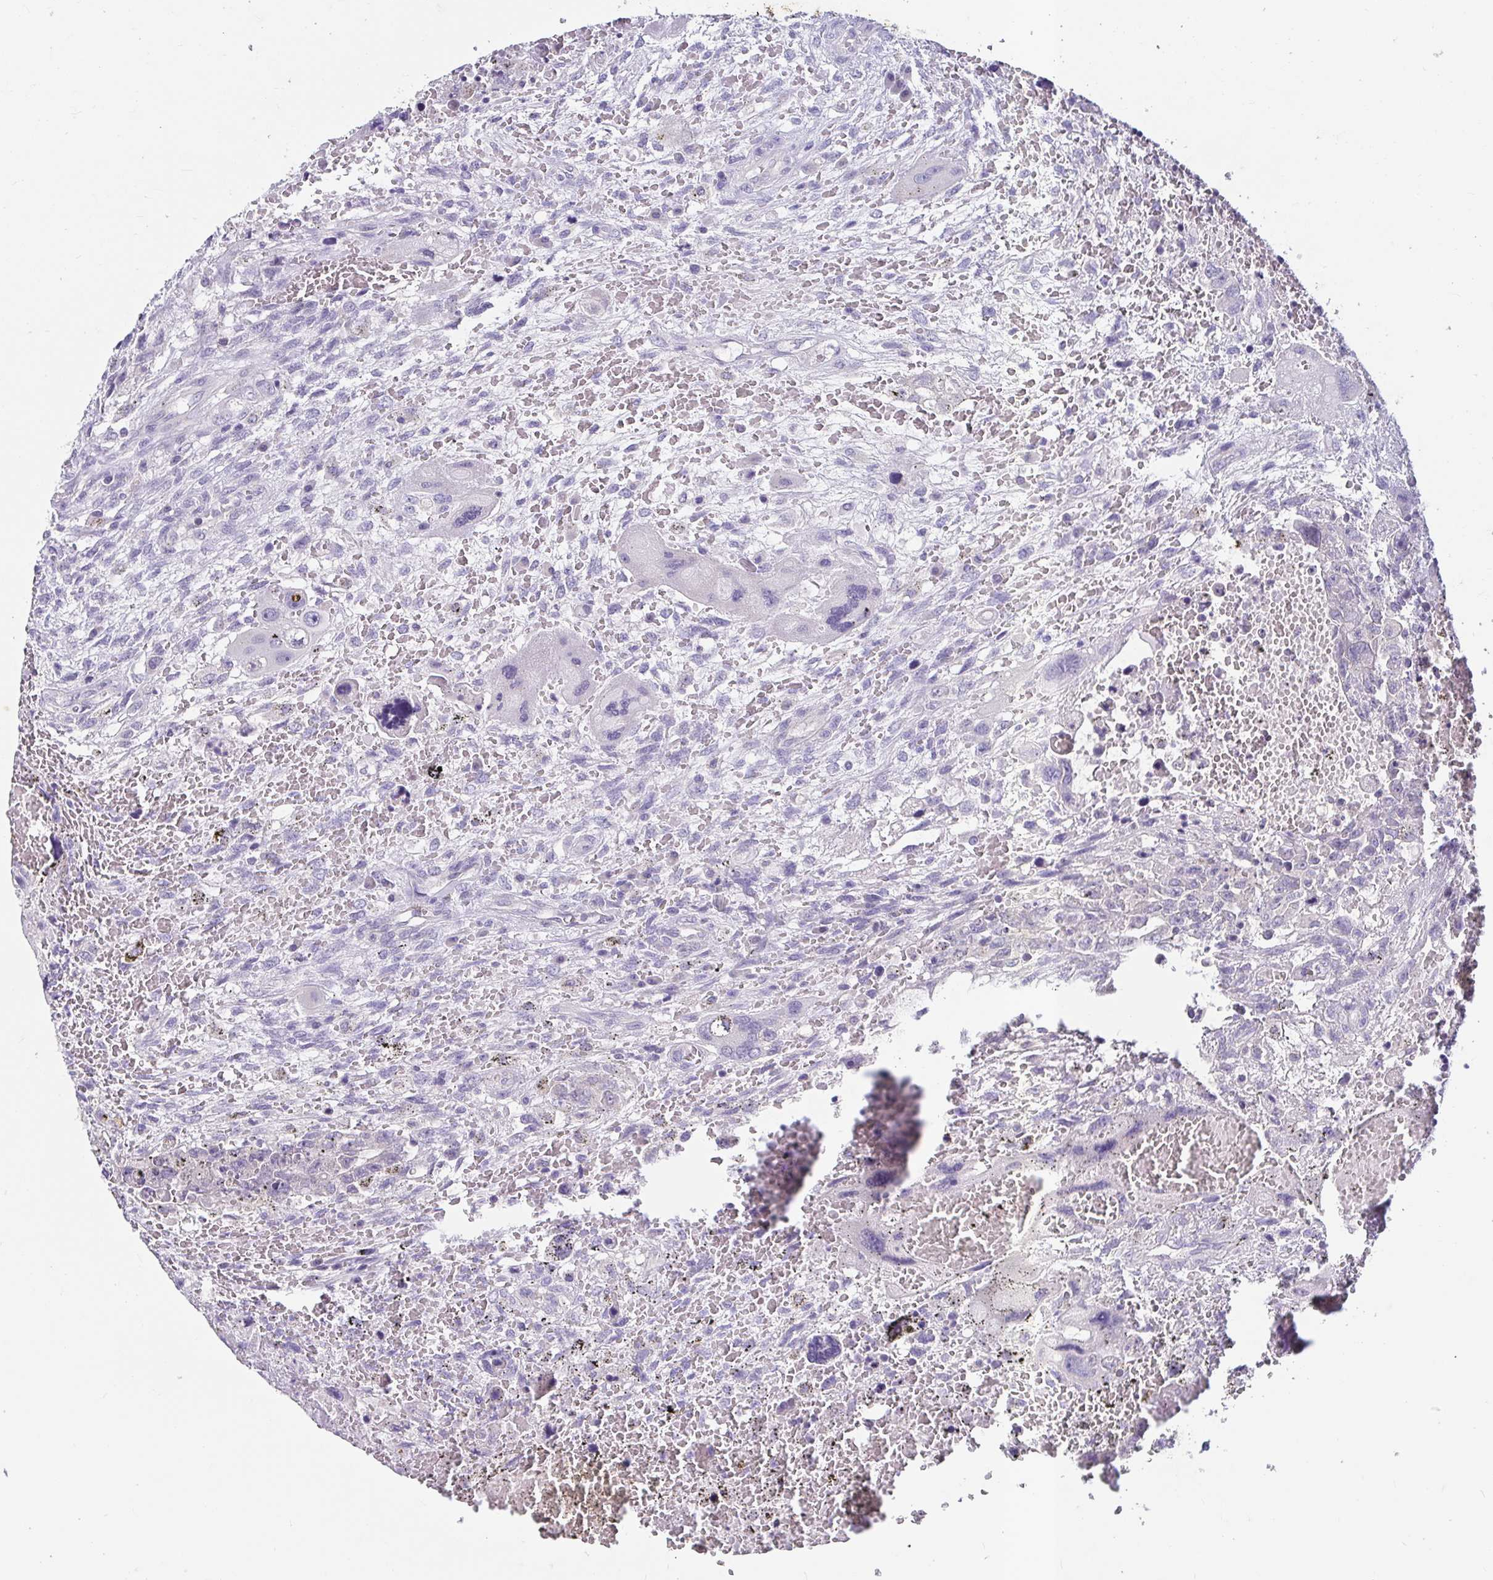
{"staining": {"intensity": "negative", "quantity": "none", "location": "none"}, "tissue": "testis cancer", "cell_type": "Tumor cells", "image_type": "cancer", "snomed": [{"axis": "morphology", "description": "Carcinoma, Embryonal, NOS"}, {"axis": "topography", "description": "Testis"}], "caption": "The histopathology image exhibits no staining of tumor cells in testis cancer (embryonal carcinoma). (Brightfield microscopy of DAB (3,3'-diaminobenzidine) immunohistochemistry at high magnification).", "gene": "ADH1A", "patient": {"sex": "male", "age": 26}}